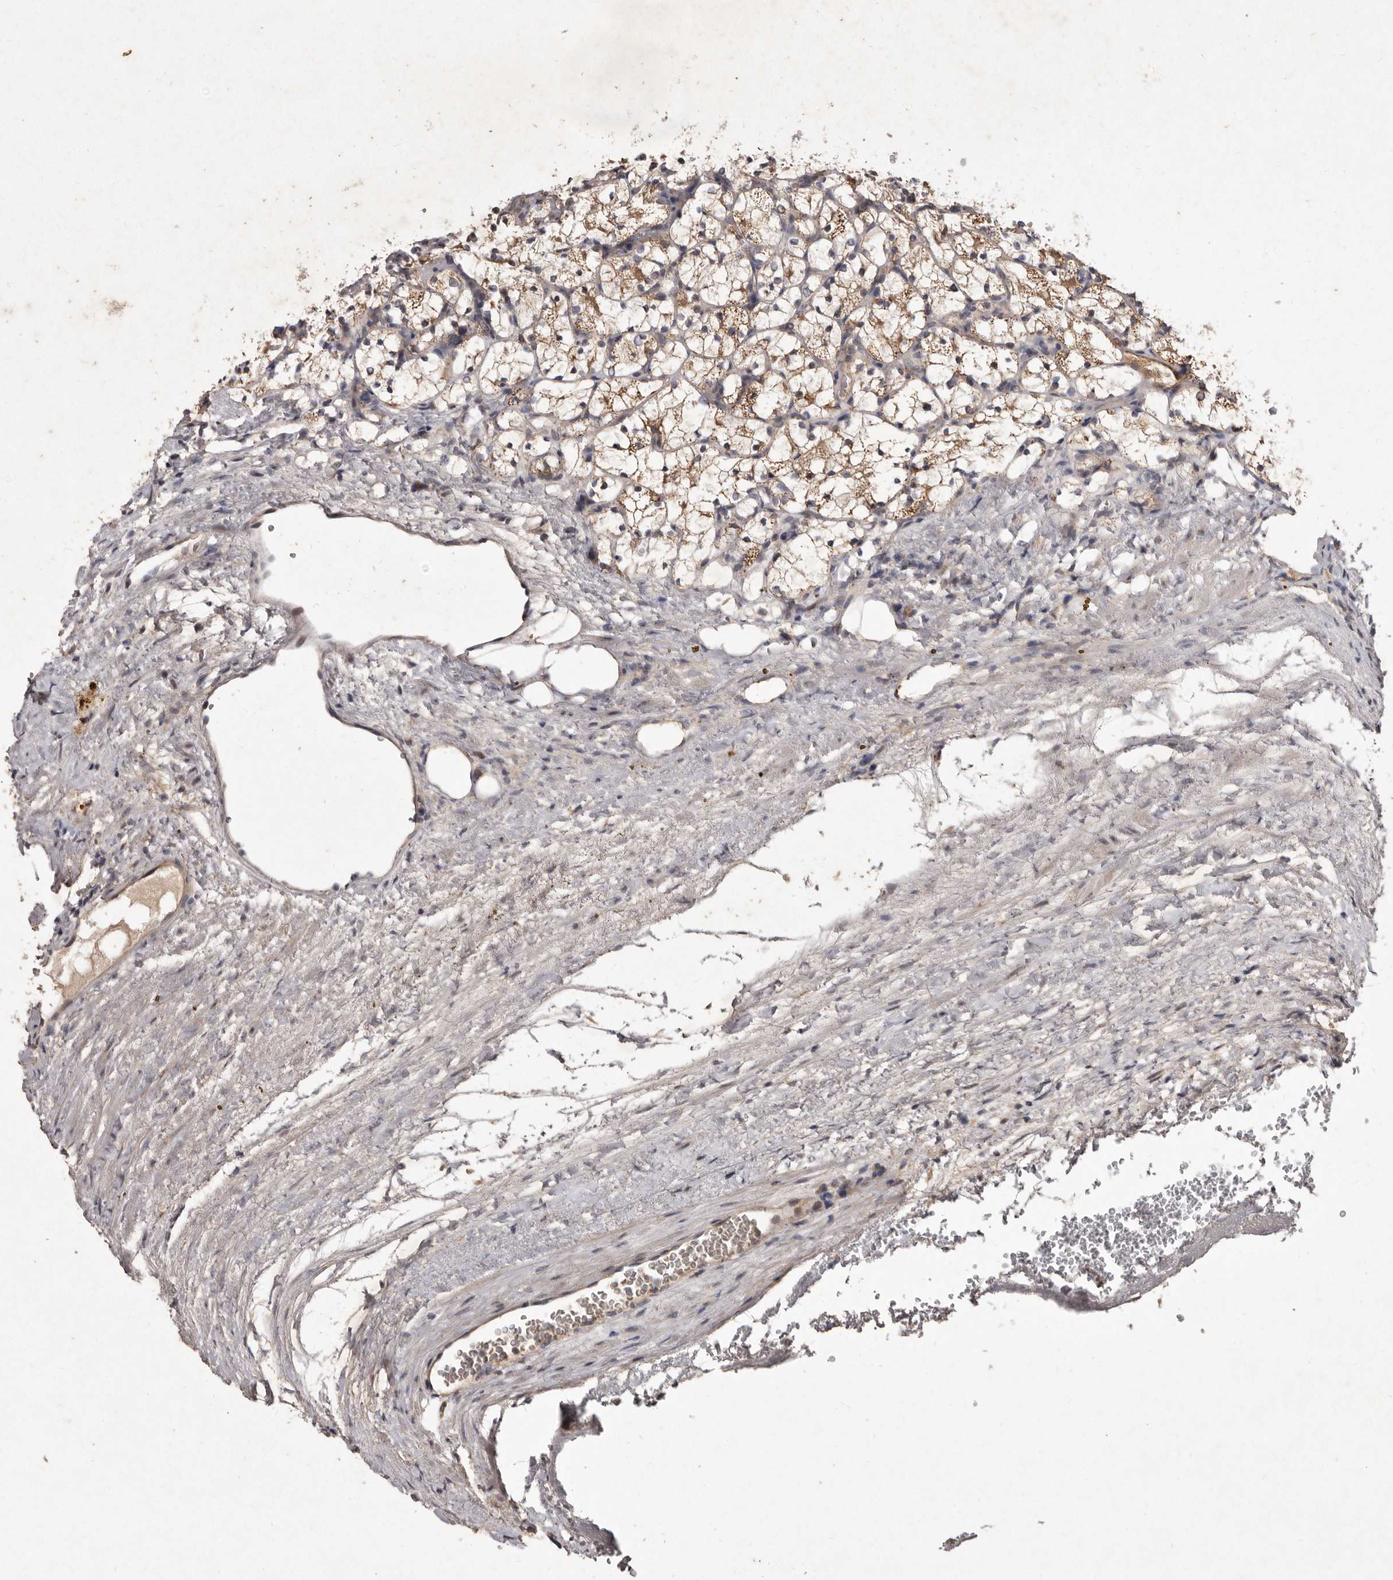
{"staining": {"intensity": "moderate", "quantity": ">75%", "location": "cytoplasmic/membranous"}, "tissue": "renal cancer", "cell_type": "Tumor cells", "image_type": "cancer", "snomed": [{"axis": "morphology", "description": "Adenocarcinoma, NOS"}, {"axis": "topography", "description": "Kidney"}], "caption": "Tumor cells demonstrate medium levels of moderate cytoplasmic/membranous expression in approximately >75% of cells in human renal cancer (adenocarcinoma).", "gene": "FLAD1", "patient": {"sex": "female", "age": 69}}